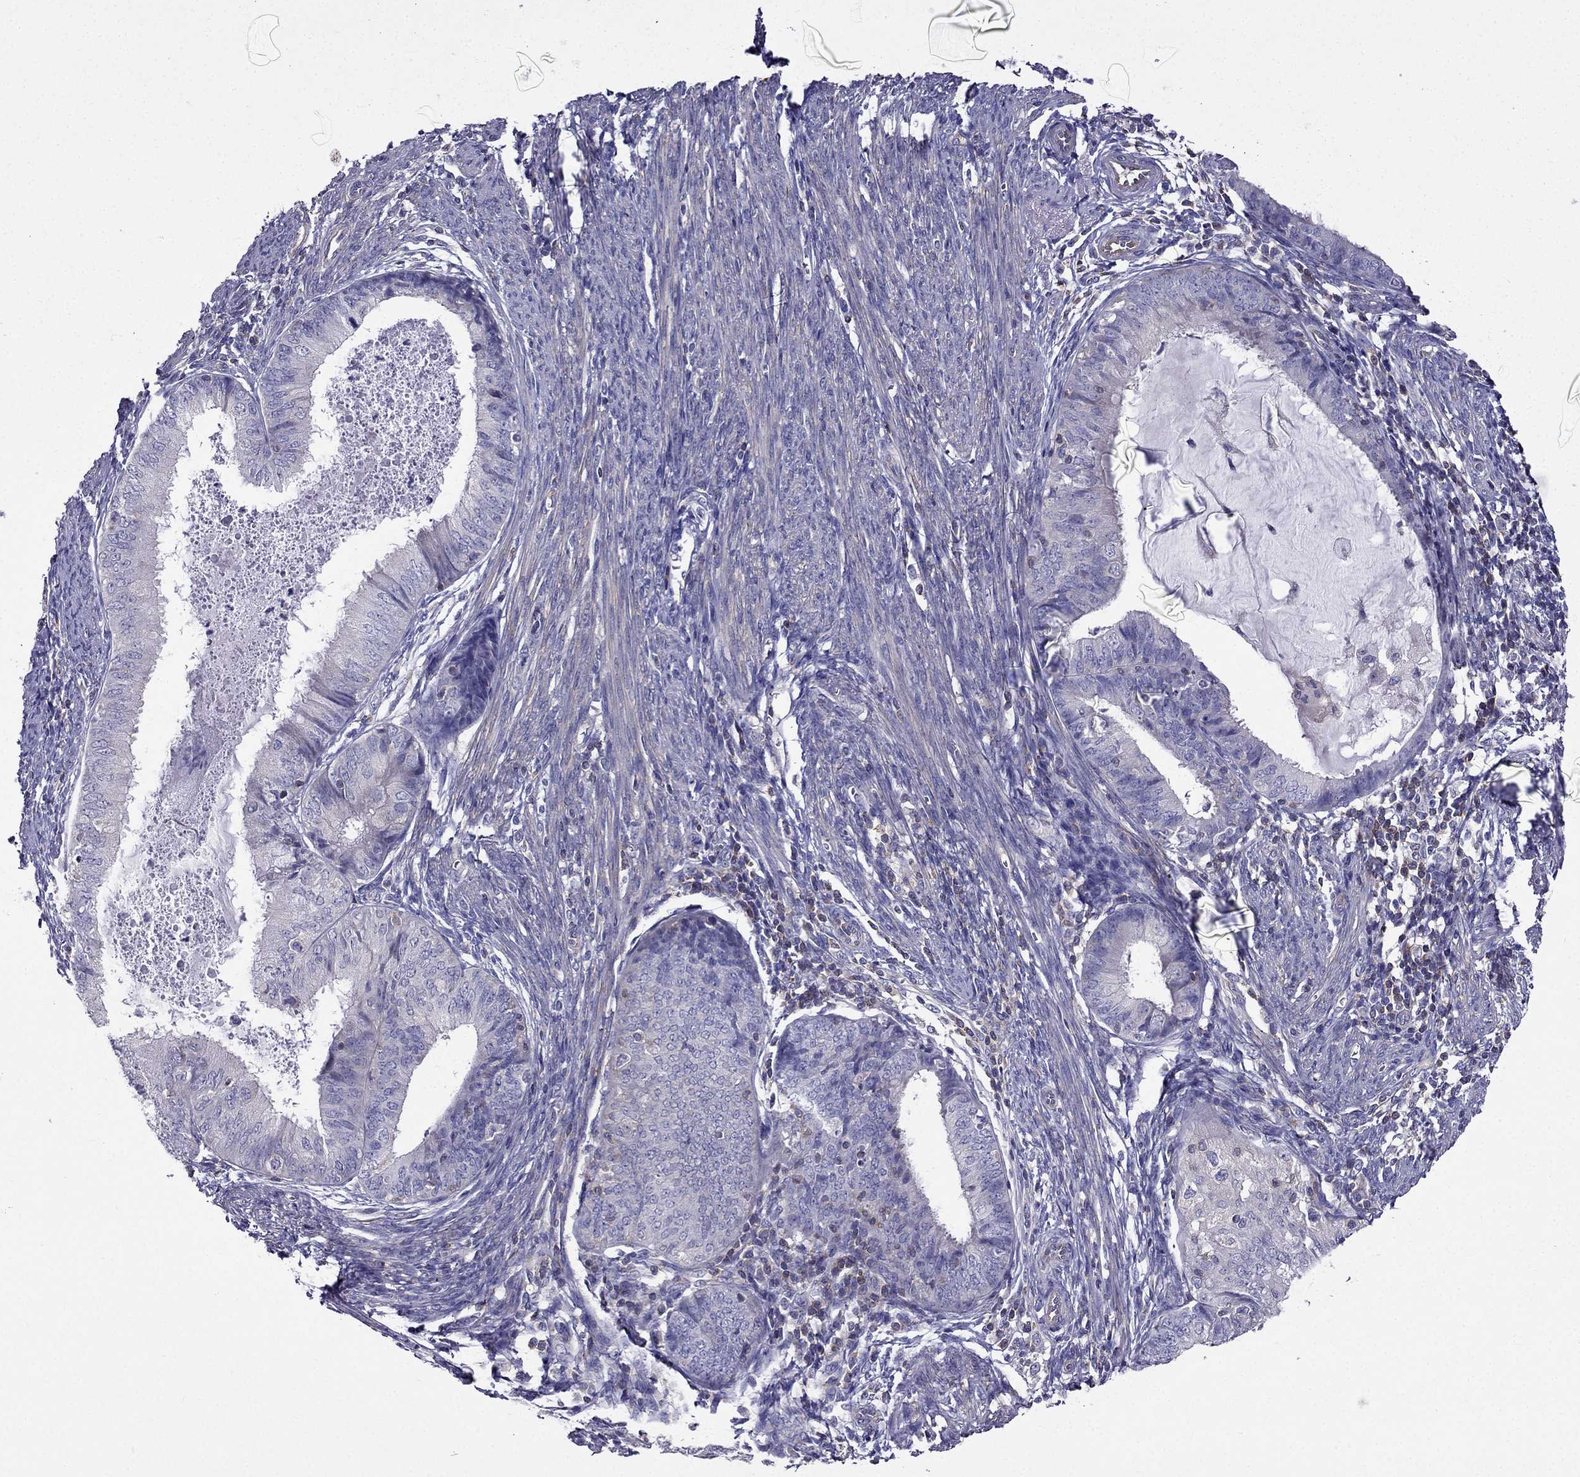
{"staining": {"intensity": "negative", "quantity": "none", "location": "none"}, "tissue": "endometrial cancer", "cell_type": "Tumor cells", "image_type": "cancer", "snomed": [{"axis": "morphology", "description": "Adenocarcinoma, NOS"}, {"axis": "topography", "description": "Endometrium"}], "caption": "Photomicrograph shows no significant protein staining in tumor cells of endometrial cancer.", "gene": "AAK1", "patient": {"sex": "female", "age": 57}}